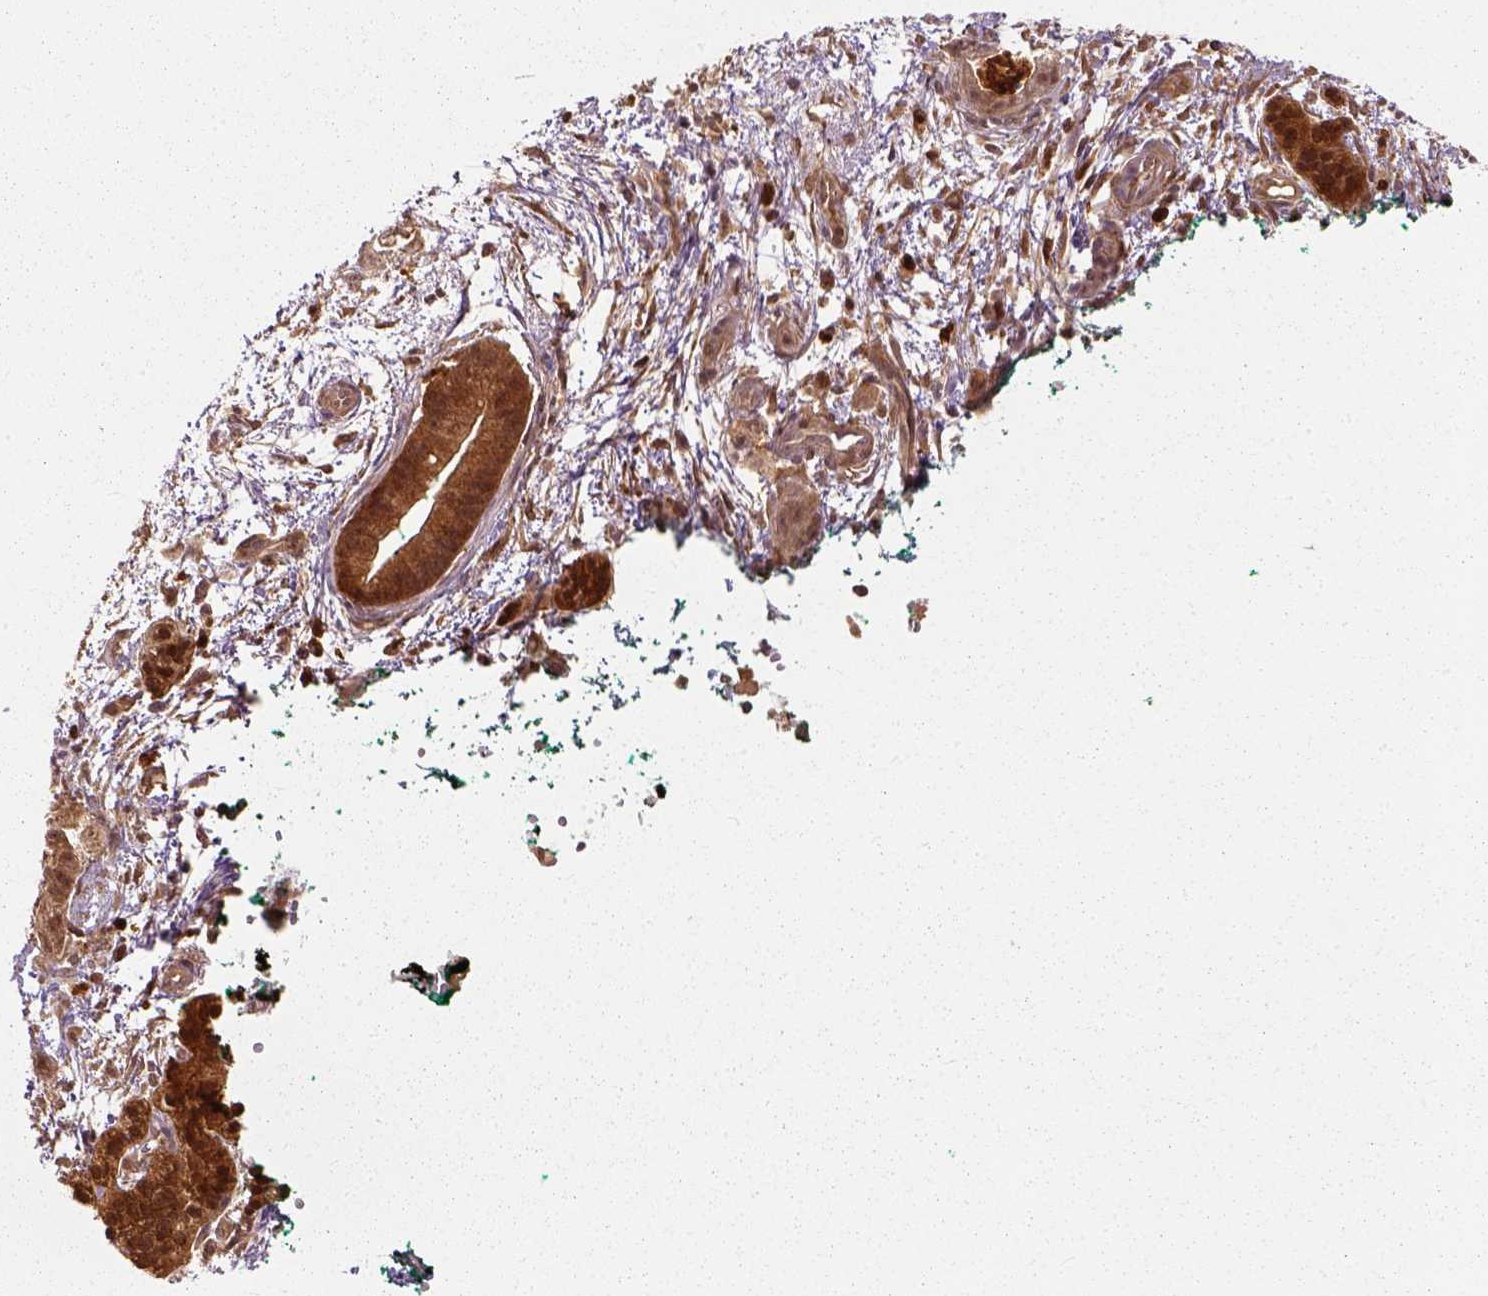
{"staining": {"intensity": "strong", "quantity": ">75%", "location": "cytoplasmic/membranous"}, "tissue": "pancreatic cancer", "cell_type": "Tumor cells", "image_type": "cancer", "snomed": [{"axis": "morphology", "description": "Normal tissue, NOS"}, {"axis": "morphology", "description": "Adenocarcinoma, NOS"}, {"axis": "topography", "description": "Lymph node"}, {"axis": "topography", "description": "Pancreas"}], "caption": "High-power microscopy captured an immunohistochemistry (IHC) image of pancreatic adenocarcinoma, revealing strong cytoplasmic/membranous positivity in approximately >75% of tumor cells.", "gene": "GPI", "patient": {"sex": "female", "age": 58}}